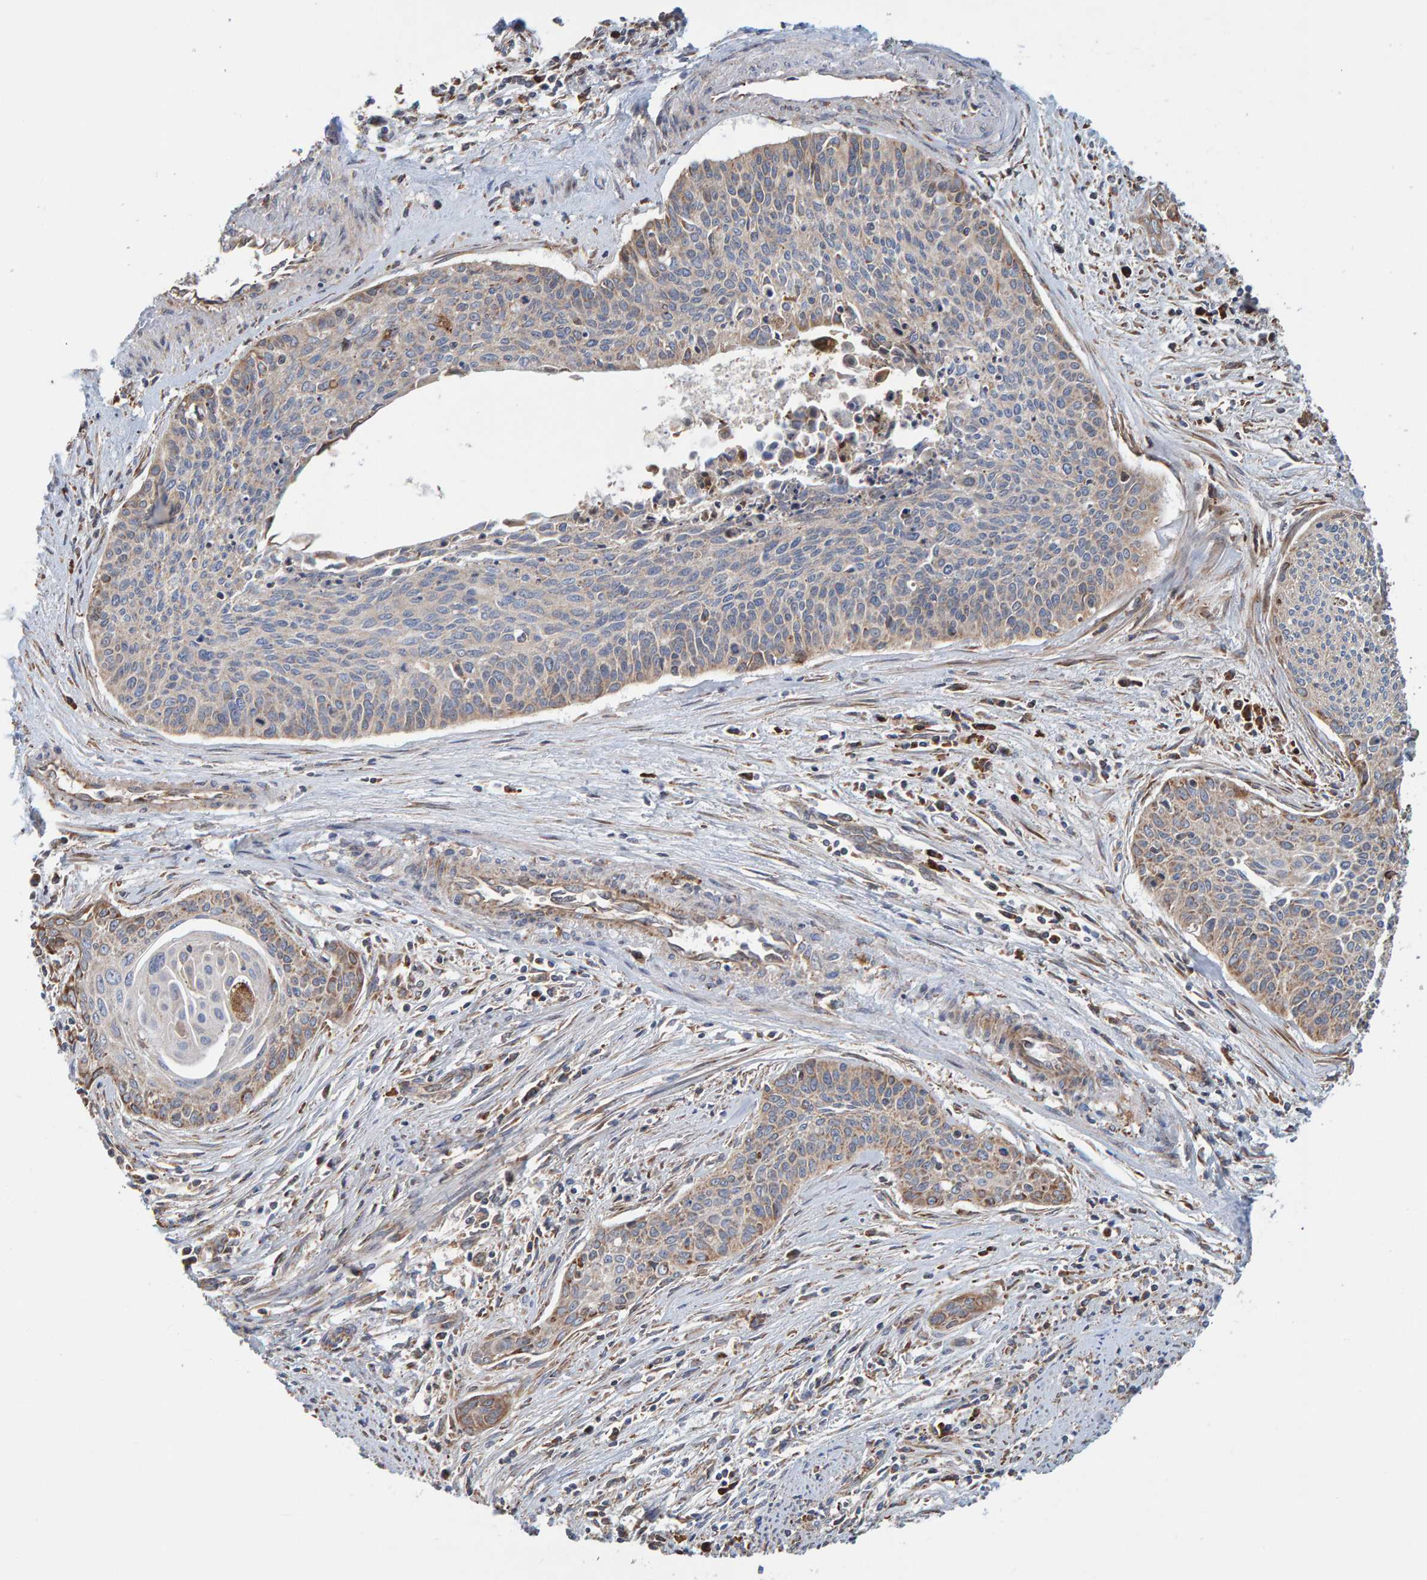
{"staining": {"intensity": "weak", "quantity": "25%-75%", "location": "cytoplasmic/membranous"}, "tissue": "cervical cancer", "cell_type": "Tumor cells", "image_type": "cancer", "snomed": [{"axis": "morphology", "description": "Squamous cell carcinoma, NOS"}, {"axis": "topography", "description": "Cervix"}], "caption": "A brown stain highlights weak cytoplasmic/membranous expression of a protein in squamous cell carcinoma (cervical) tumor cells.", "gene": "MRPL45", "patient": {"sex": "female", "age": 55}}